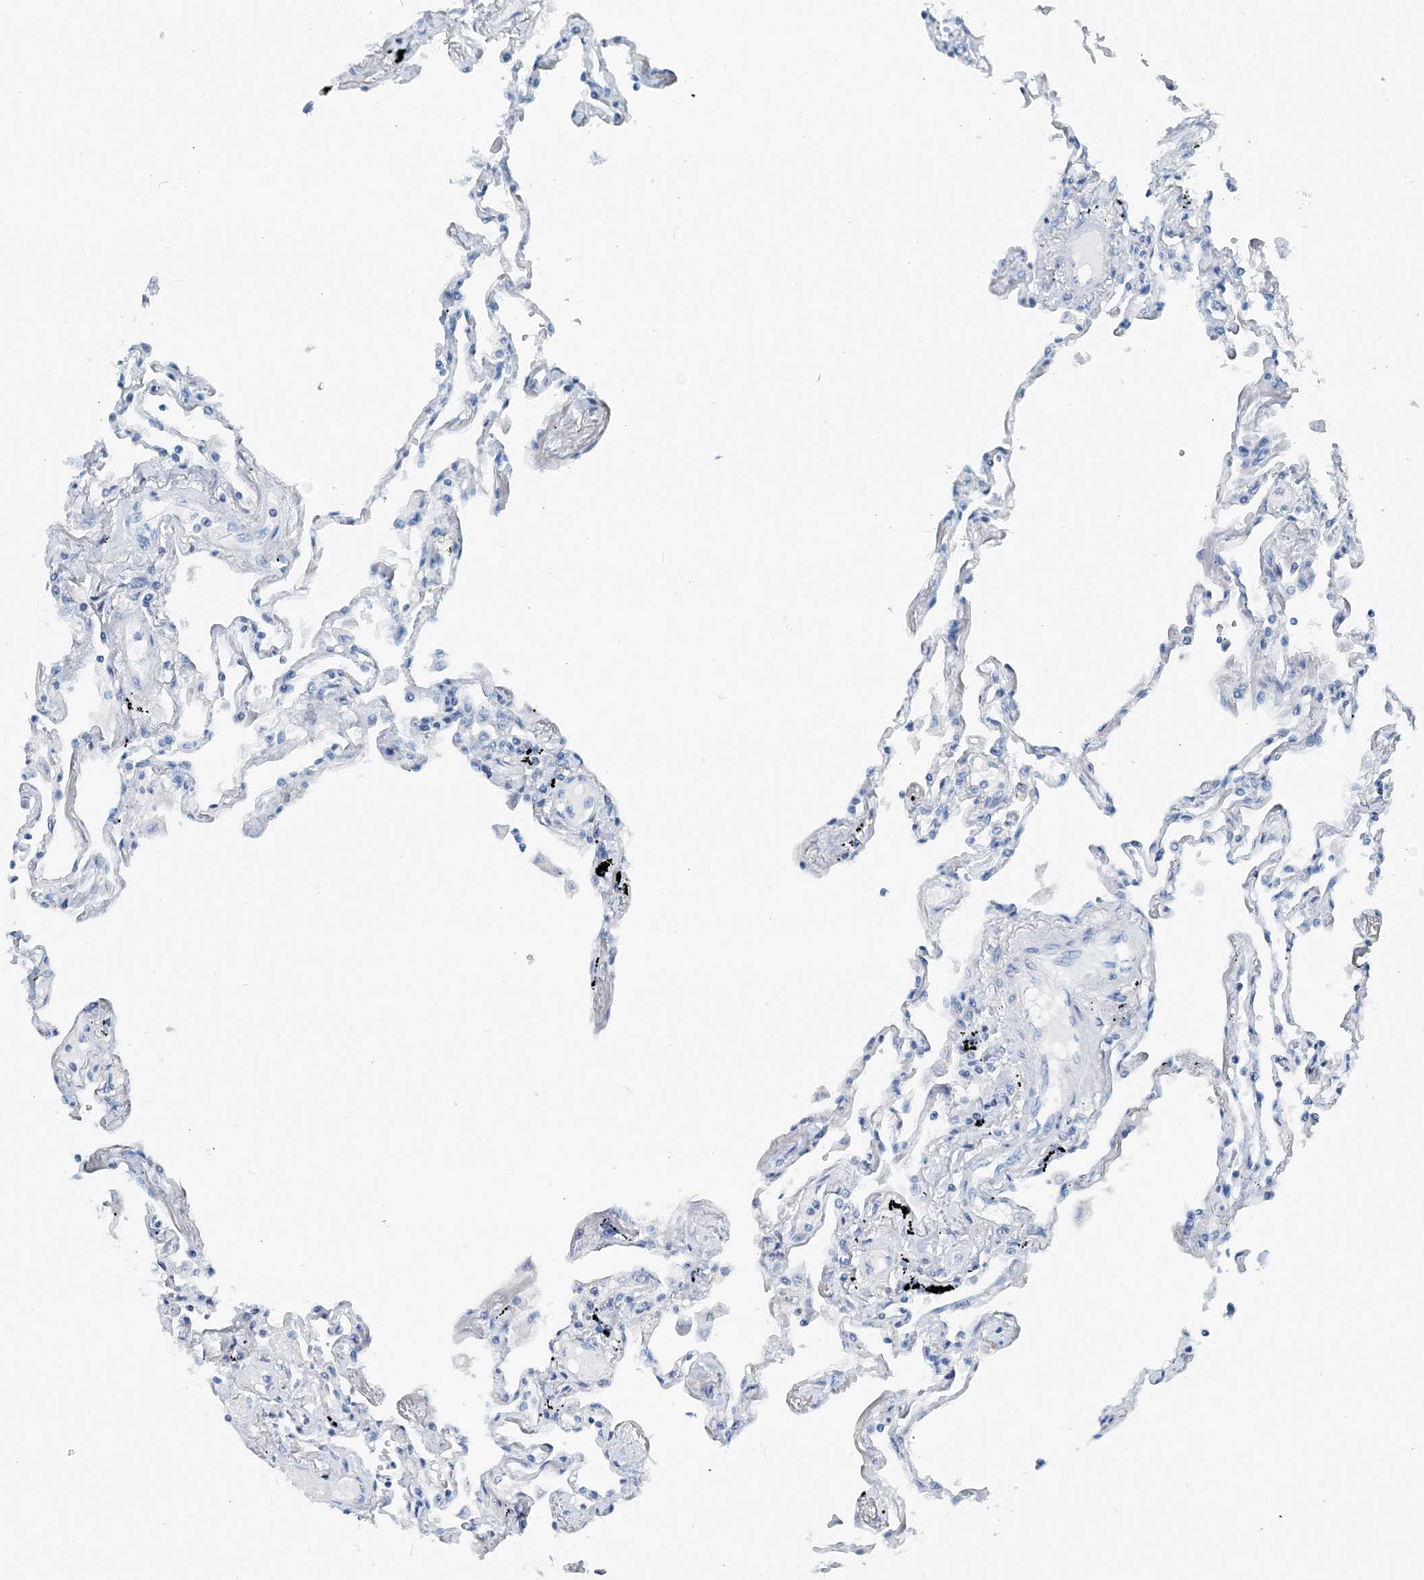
{"staining": {"intensity": "negative", "quantity": "none", "location": "none"}, "tissue": "lung", "cell_type": "Alveolar cells", "image_type": "normal", "snomed": [{"axis": "morphology", "description": "Normal tissue, NOS"}, {"axis": "topography", "description": "Lung"}], "caption": "A high-resolution photomicrograph shows IHC staining of benign lung, which demonstrates no significant staining in alveolar cells.", "gene": "EEF1A2", "patient": {"sex": "female", "age": 67}}